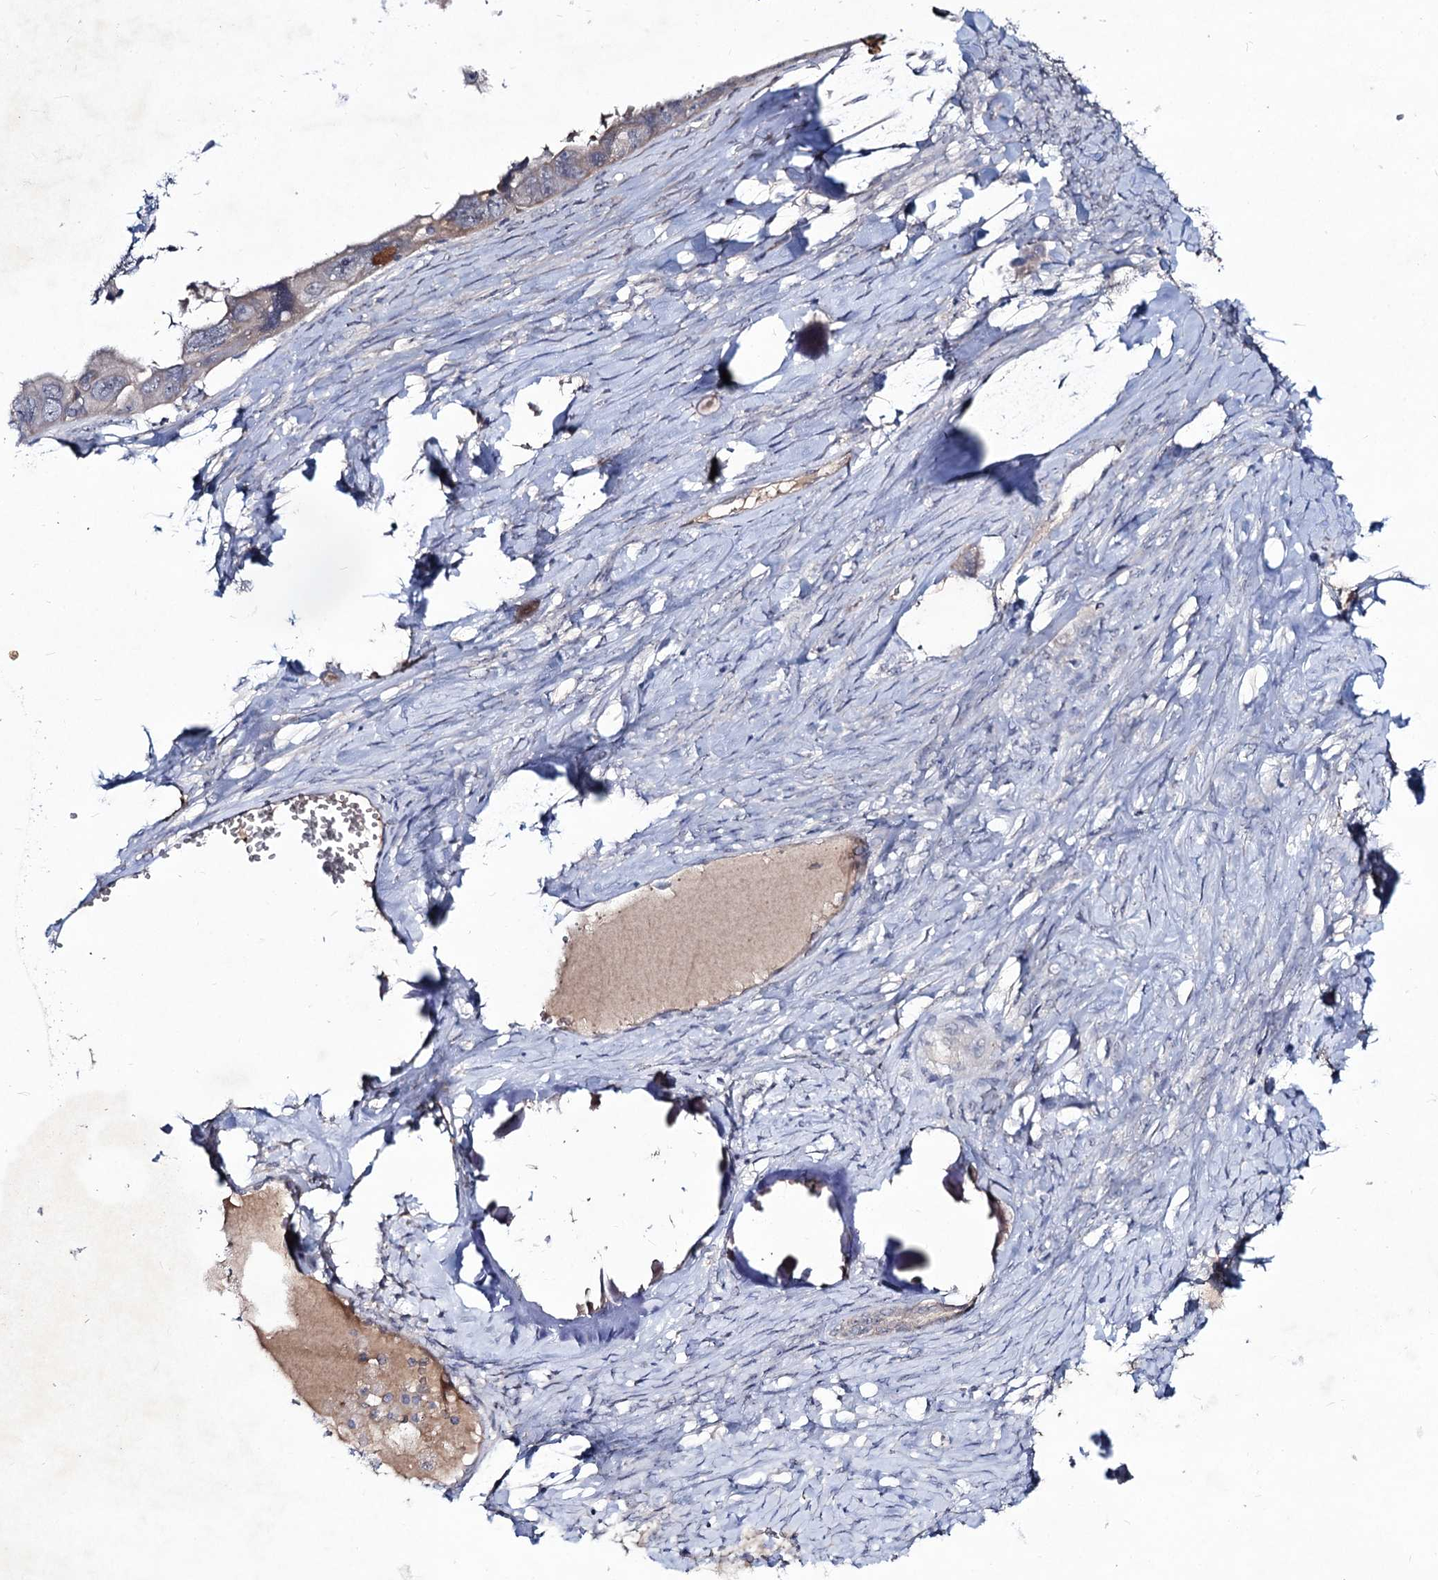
{"staining": {"intensity": "weak", "quantity": "25%-75%", "location": "cytoplasmic/membranous"}, "tissue": "ovarian cancer", "cell_type": "Tumor cells", "image_type": "cancer", "snomed": [{"axis": "morphology", "description": "Cystadenocarcinoma, serous, NOS"}, {"axis": "topography", "description": "Ovary"}], "caption": "Protein expression analysis of human serous cystadenocarcinoma (ovarian) reveals weak cytoplasmic/membranous expression in approximately 25%-75% of tumor cells. (Brightfield microscopy of DAB IHC at high magnification).", "gene": "RNF6", "patient": {"sex": "female", "age": 79}}